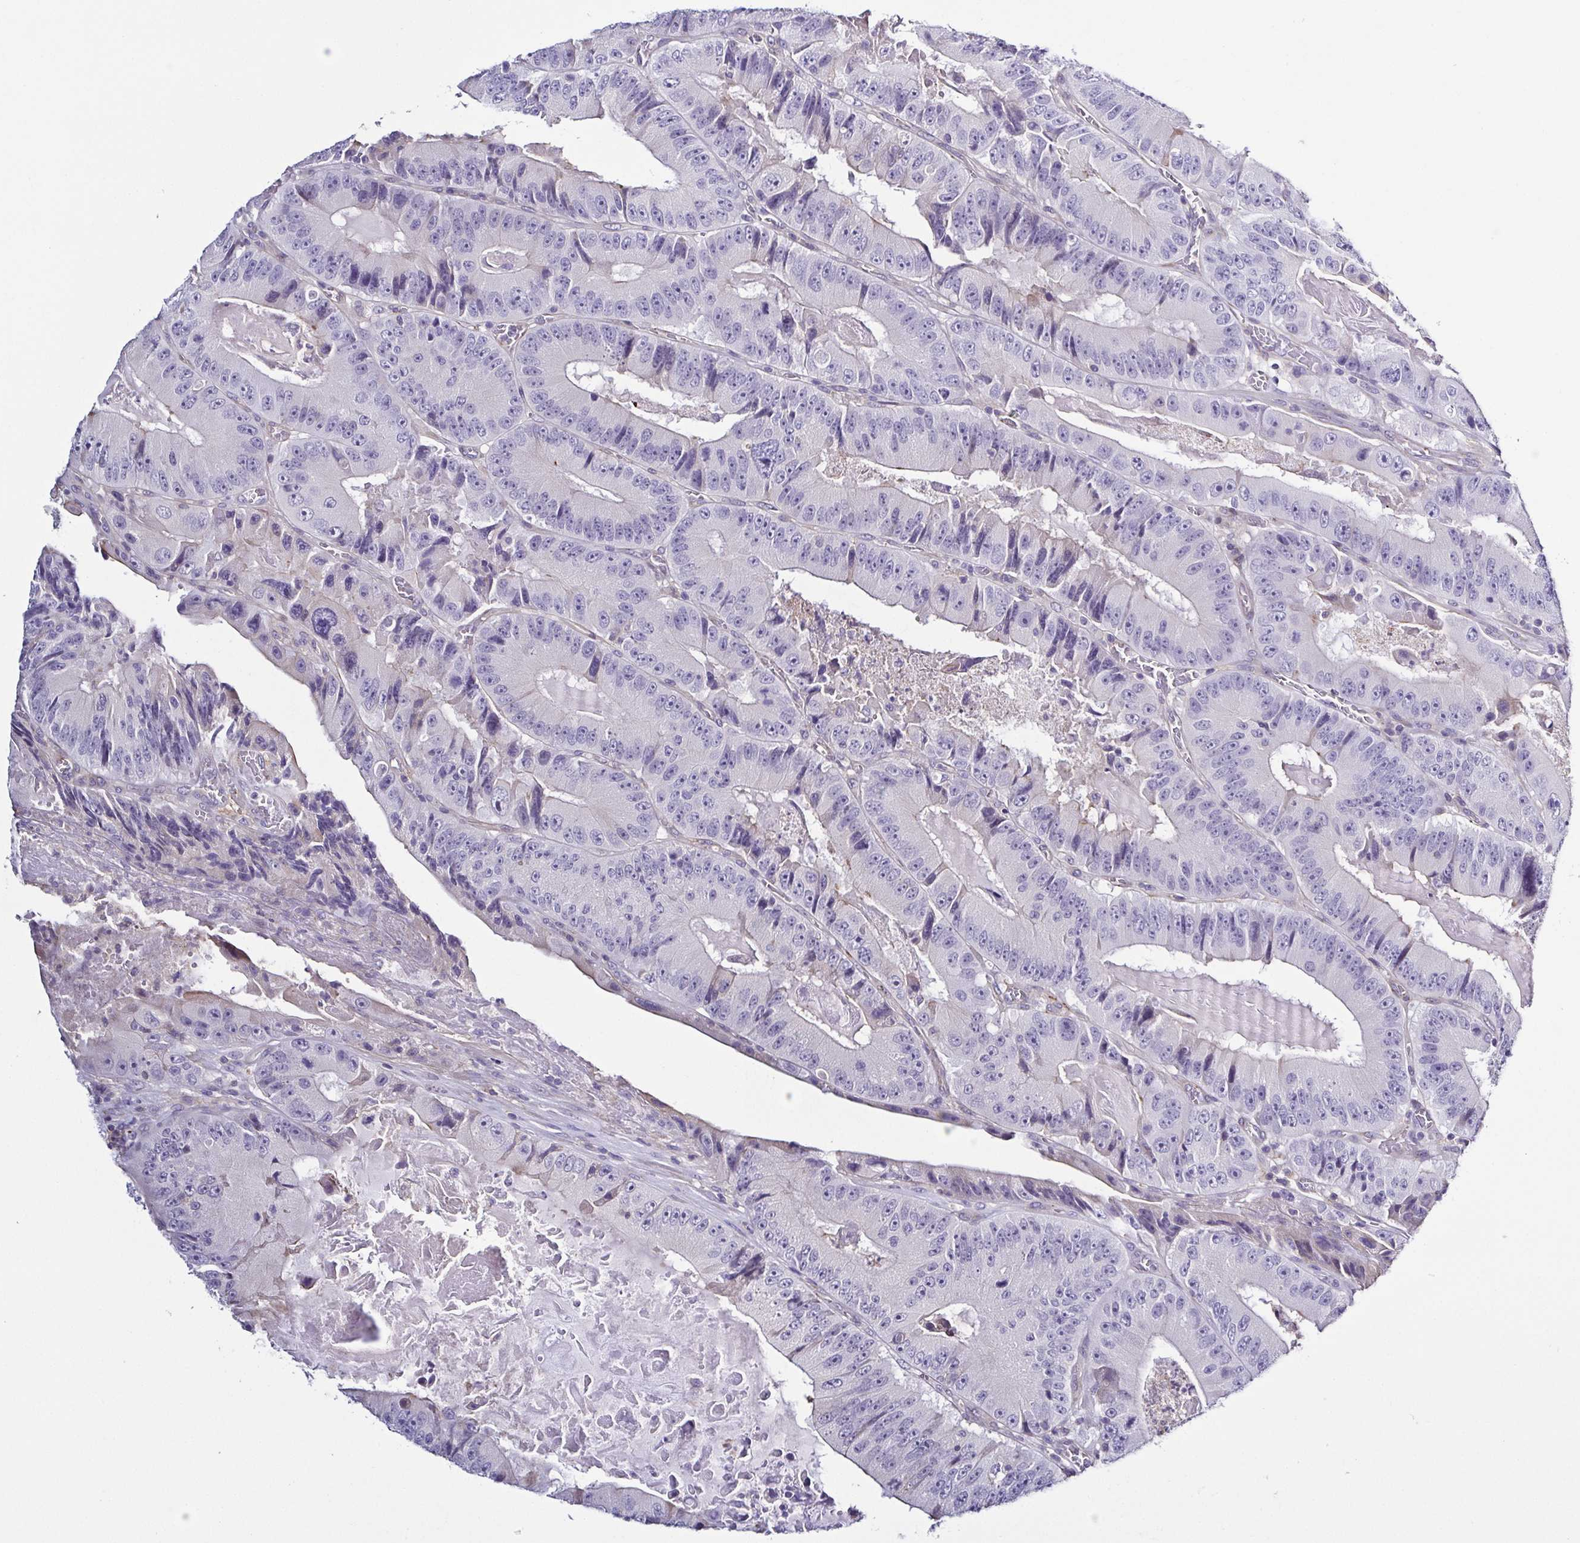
{"staining": {"intensity": "negative", "quantity": "none", "location": "none"}, "tissue": "colorectal cancer", "cell_type": "Tumor cells", "image_type": "cancer", "snomed": [{"axis": "morphology", "description": "Adenocarcinoma, NOS"}, {"axis": "topography", "description": "Colon"}], "caption": "Immunohistochemistry of colorectal cancer (adenocarcinoma) displays no expression in tumor cells.", "gene": "TNNT2", "patient": {"sex": "female", "age": 86}}